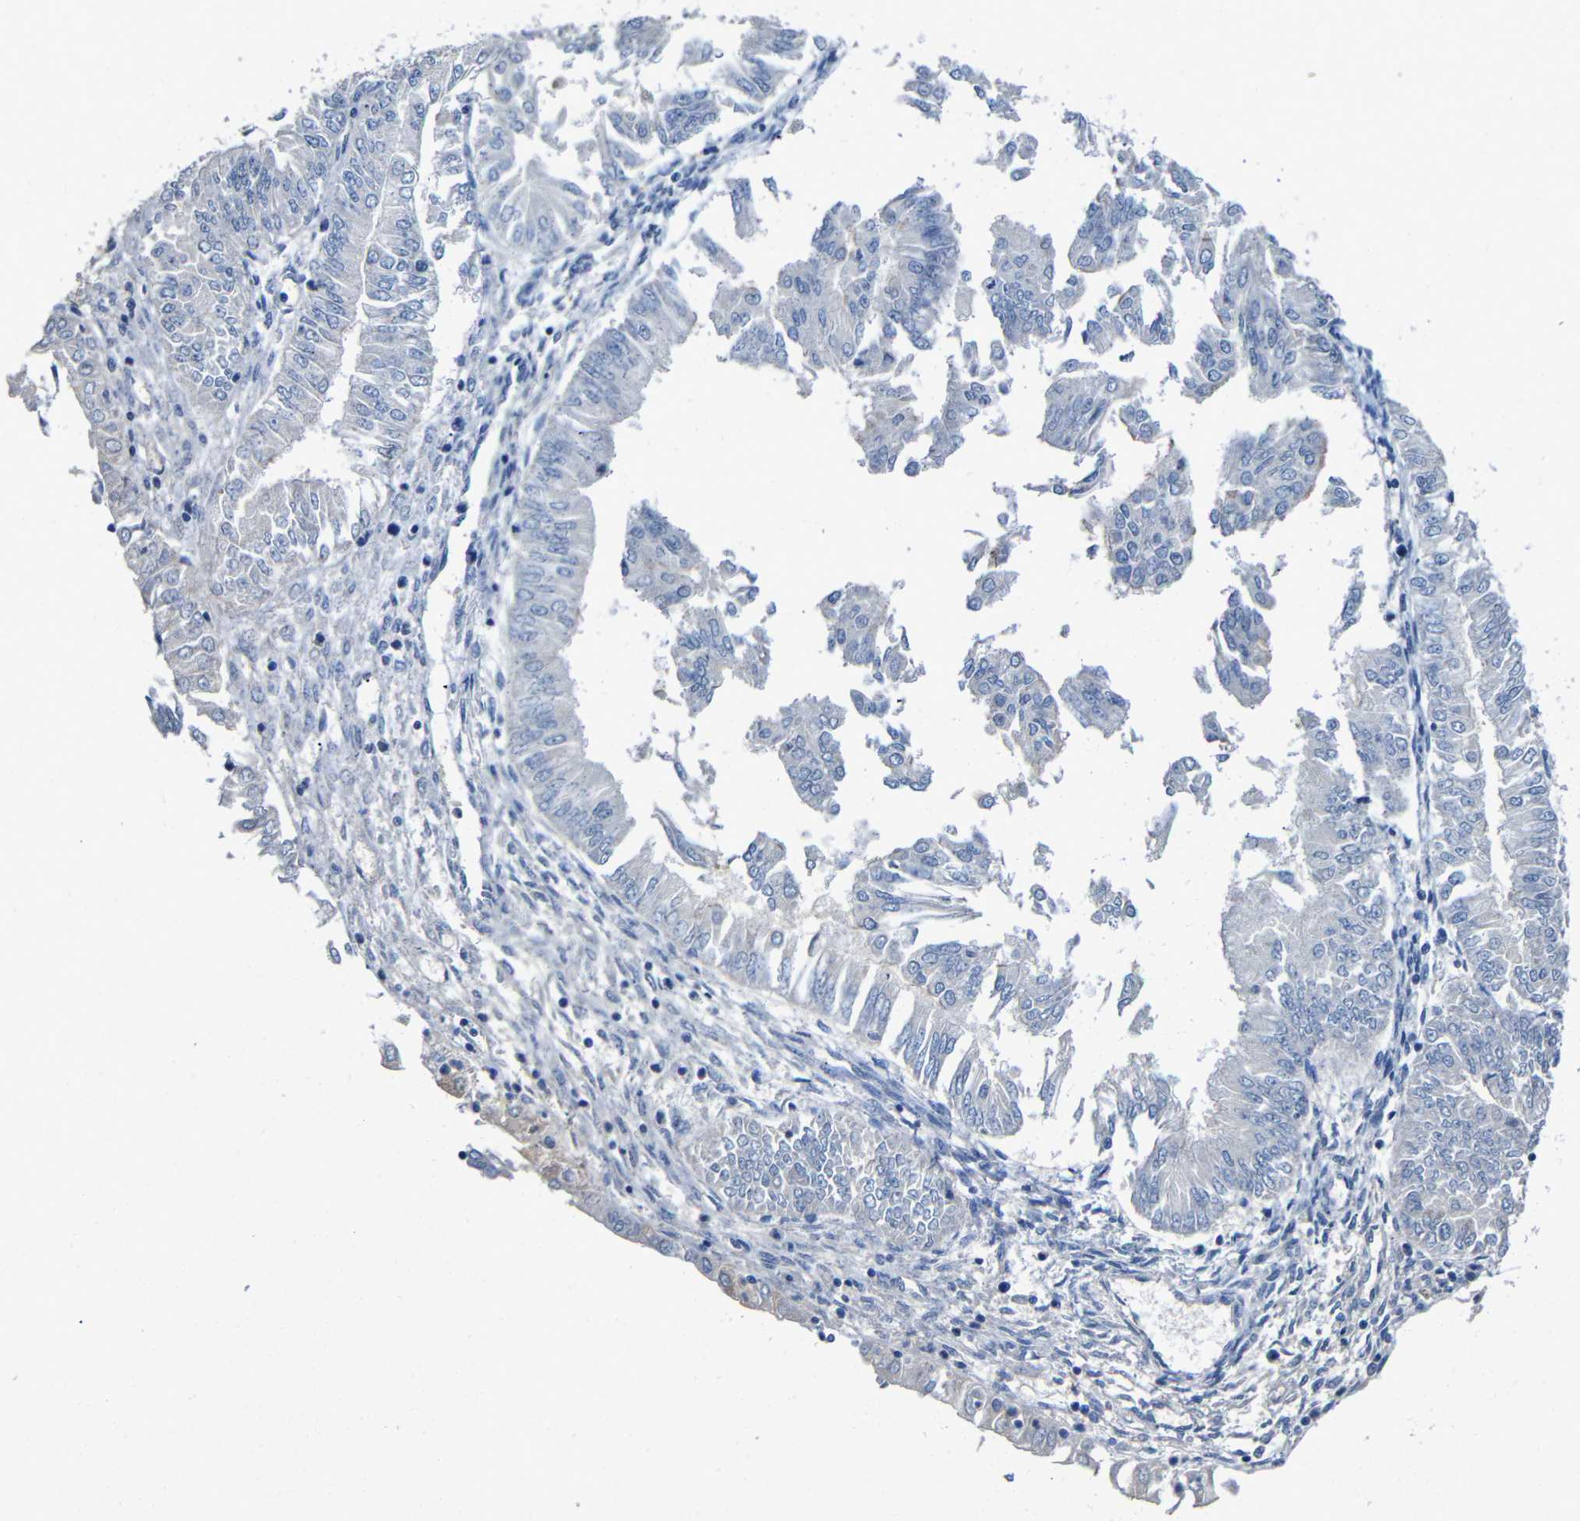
{"staining": {"intensity": "negative", "quantity": "none", "location": "none"}, "tissue": "endometrial cancer", "cell_type": "Tumor cells", "image_type": "cancer", "snomed": [{"axis": "morphology", "description": "Adenocarcinoma, NOS"}, {"axis": "topography", "description": "Endometrium"}], "caption": "The IHC micrograph has no significant staining in tumor cells of adenocarcinoma (endometrial) tissue. (Stains: DAB (3,3'-diaminobenzidine) IHC with hematoxylin counter stain, Microscopy: brightfield microscopy at high magnification).", "gene": "ACKR2", "patient": {"sex": "female", "age": 53}}